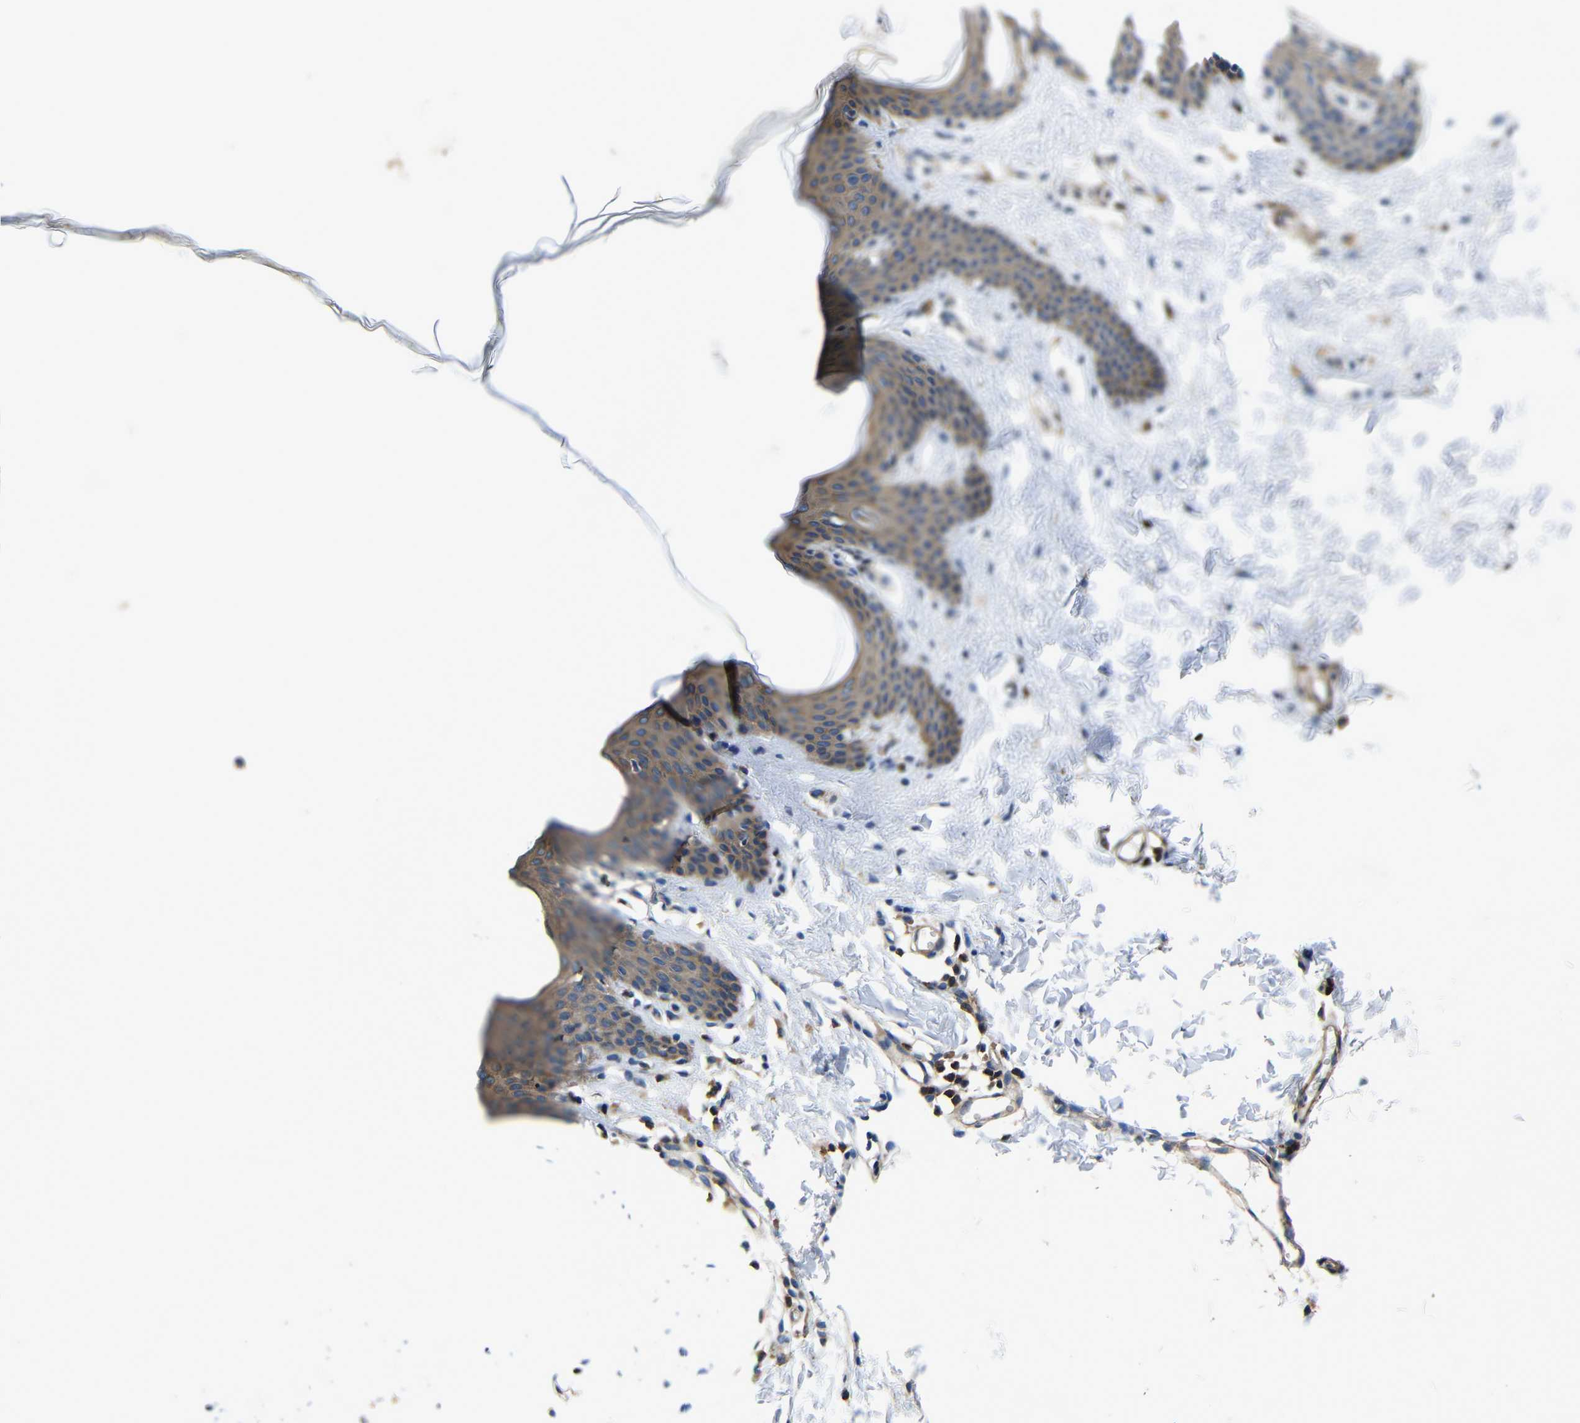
{"staining": {"intensity": "weak", "quantity": ">75%", "location": "cytoplasmic/membranous"}, "tissue": "skin", "cell_type": "Fibroblasts", "image_type": "normal", "snomed": [{"axis": "morphology", "description": "Normal tissue, NOS"}, {"axis": "topography", "description": "Skin"}], "caption": "Approximately >75% of fibroblasts in benign skin show weak cytoplasmic/membranous protein positivity as visualized by brown immunohistochemical staining.", "gene": "CNR2", "patient": {"sex": "female", "age": 17}}